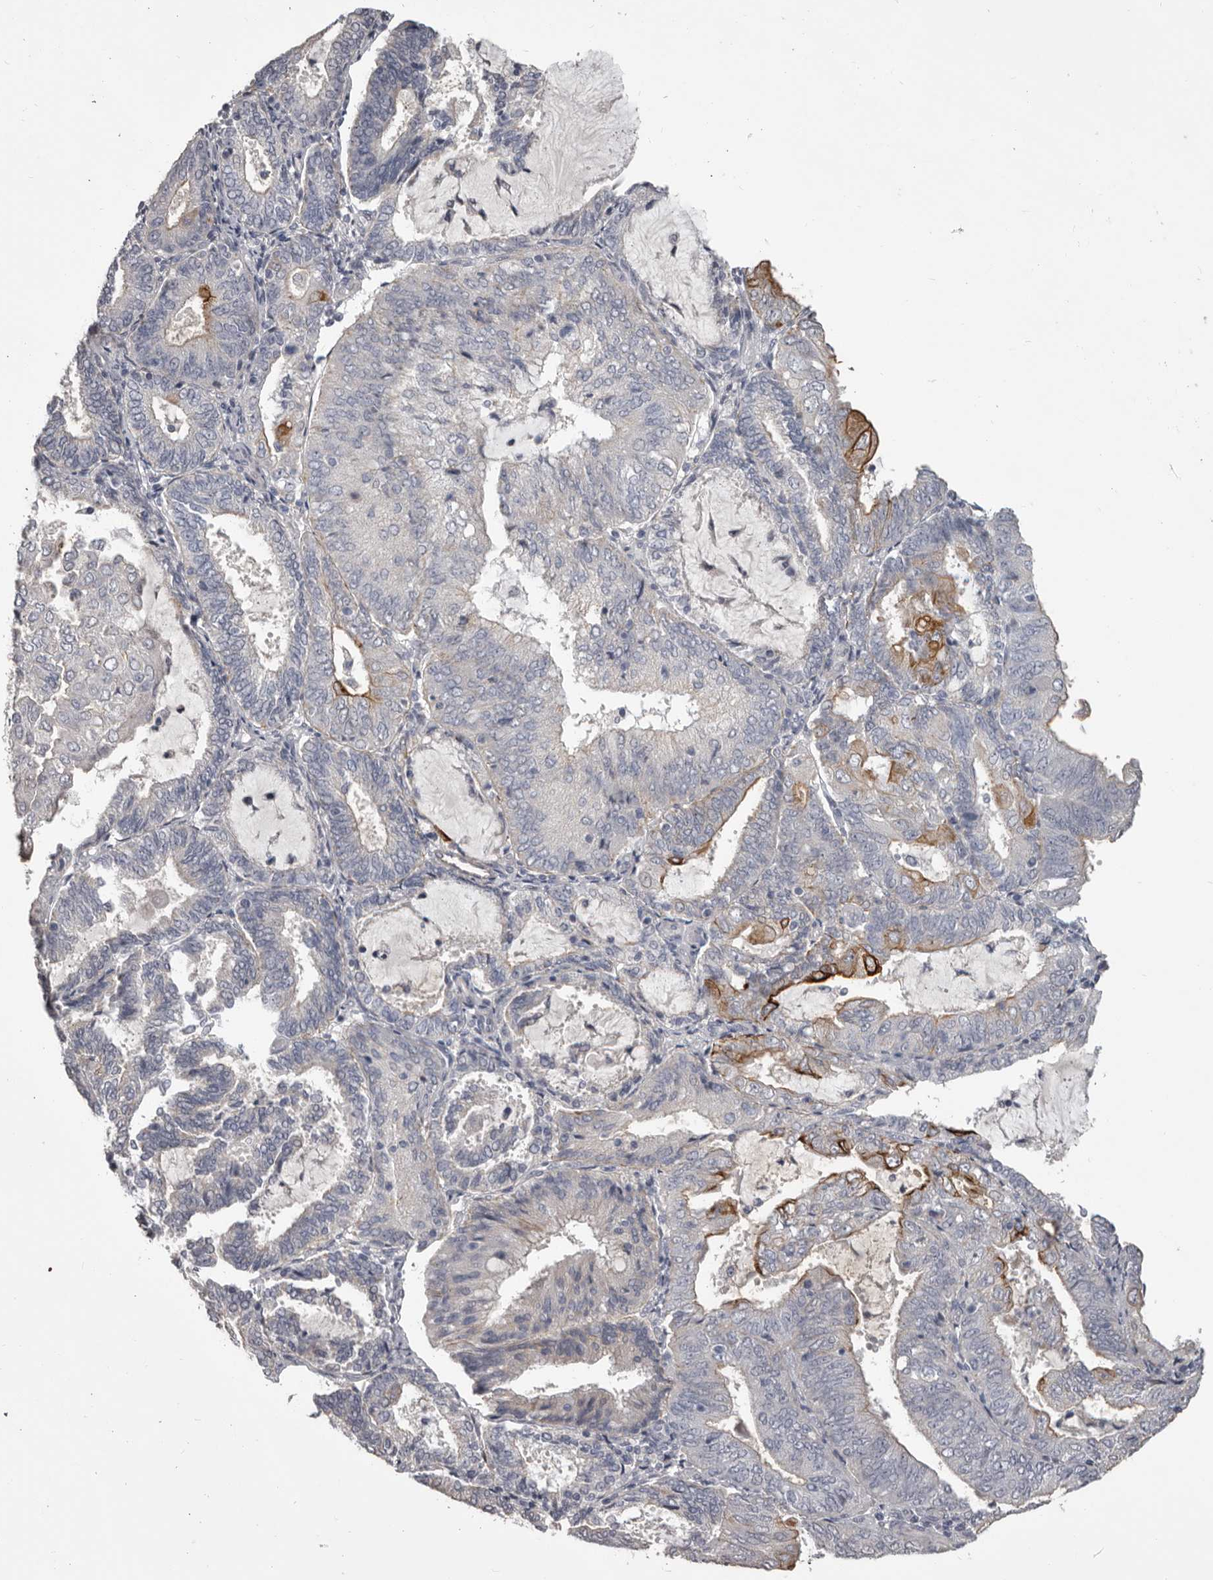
{"staining": {"intensity": "moderate", "quantity": "<25%", "location": "cytoplasmic/membranous"}, "tissue": "endometrial cancer", "cell_type": "Tumor cells", "image_type": "cancer", "snomed": [{"axis": "morphology", "description": "Adenocarcinoma, NOS"}, {"axis": "topography", "description": "Endometrium"}], "caption": "This histopathology image reveals IHC staining of human endometrial adenocarcinoma, with low moderate cytoplasmic/membranous expression in about <25% of tumor cells.", "gene": "LPAR6", "patient": {"sex": "female", "age": 81}}